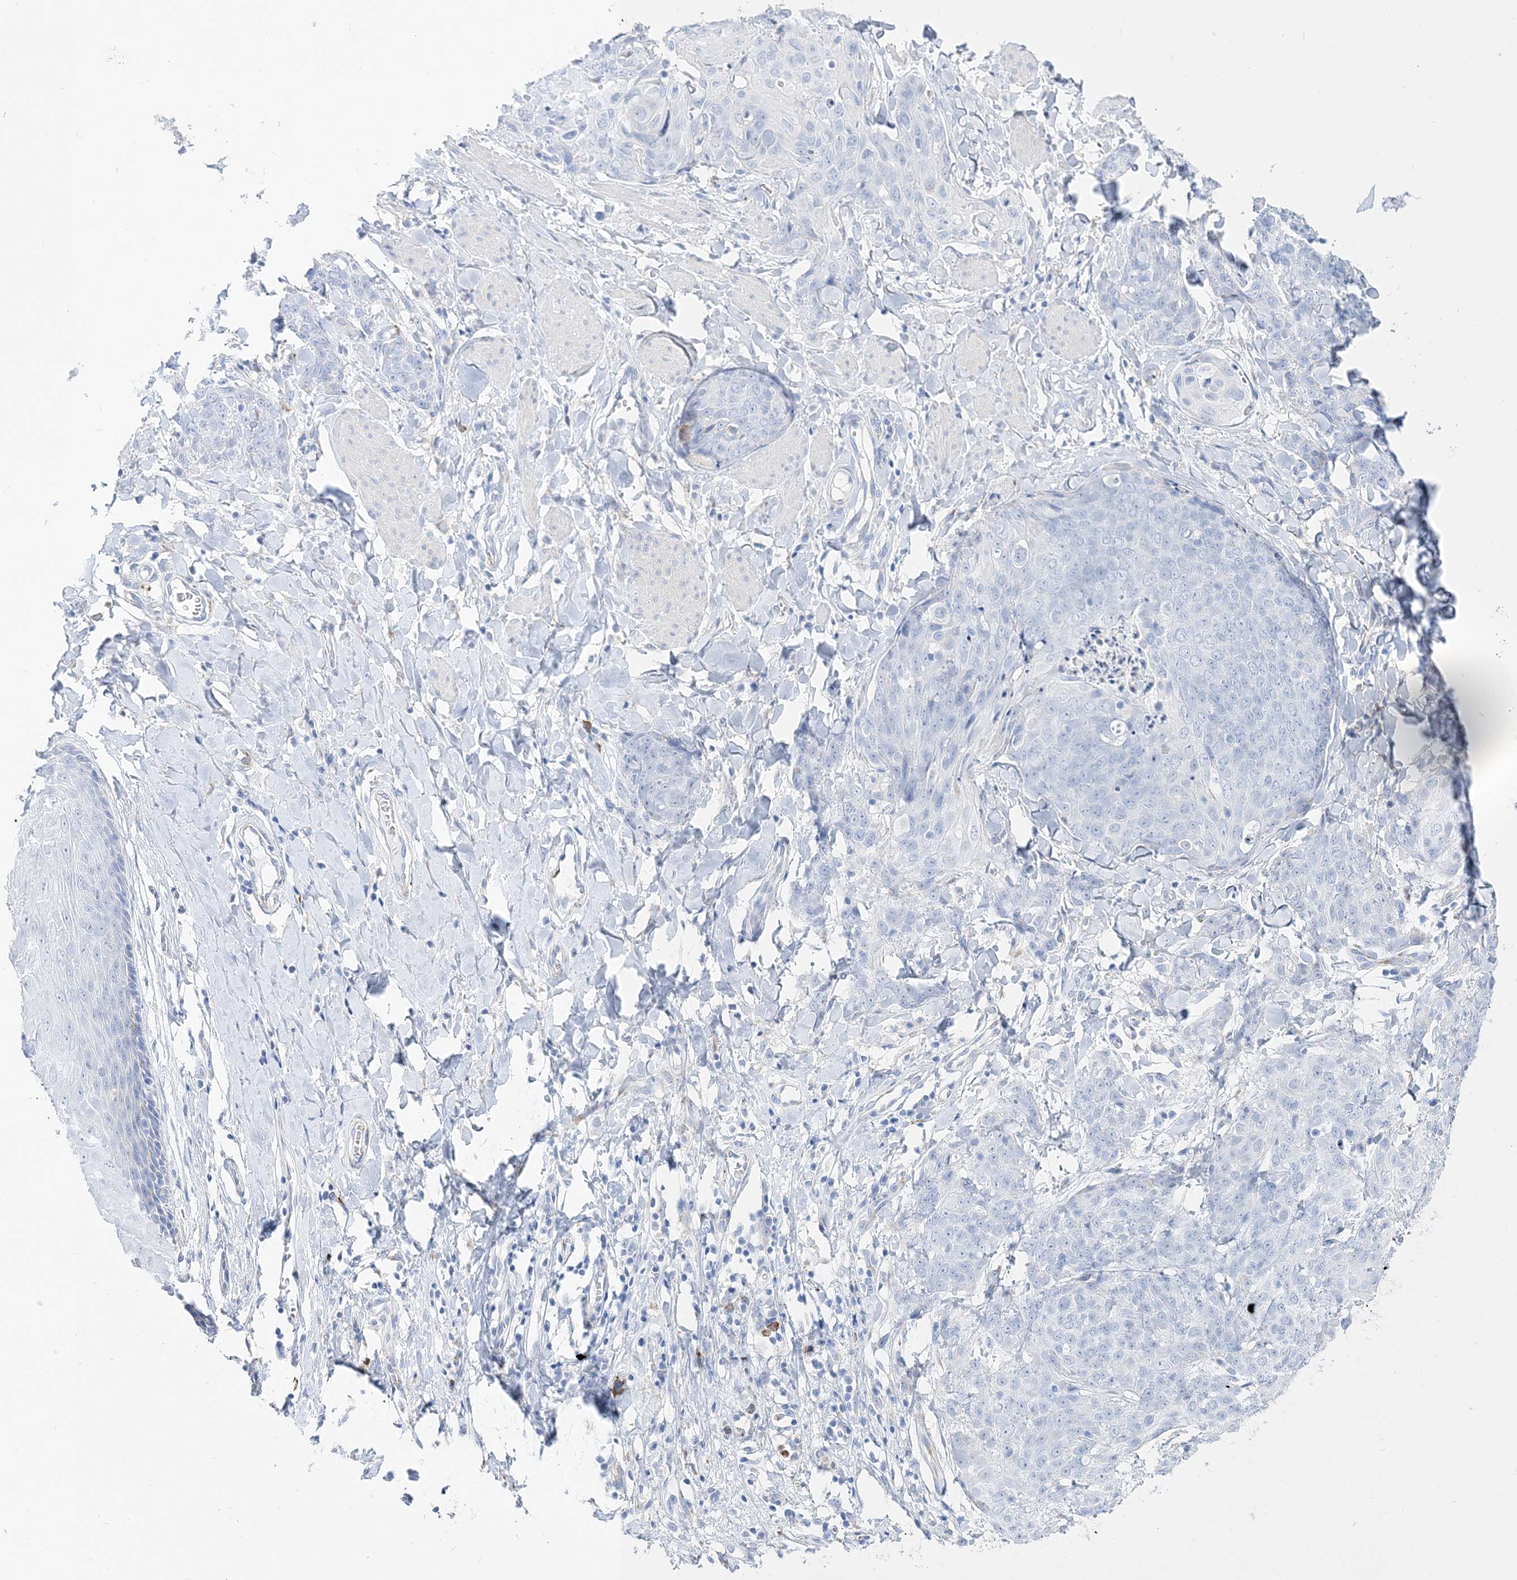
{"staining": {"intensity": "negative", "quantity": "none", "location": "none"}, "tissue": "skin cancer", "cell_type": "Tumor cells", "image_type": "cancer", "snomed": [{"axis": "morphology", "description": "Squamous cell carcinoma, NOS"}, {"axis": "topography", "description": "Skin"}, {"axis": "topography", "description": "Vulva"}], "caption": "This histopathology image is of skin cancer stained with immunohistochemistry to label a protein in brown with the nuclei are counter-stained blue. There is no staining in tumor cells.", "gene": "TSPYL6", "patient": {"sex": "female", "age": 85}}